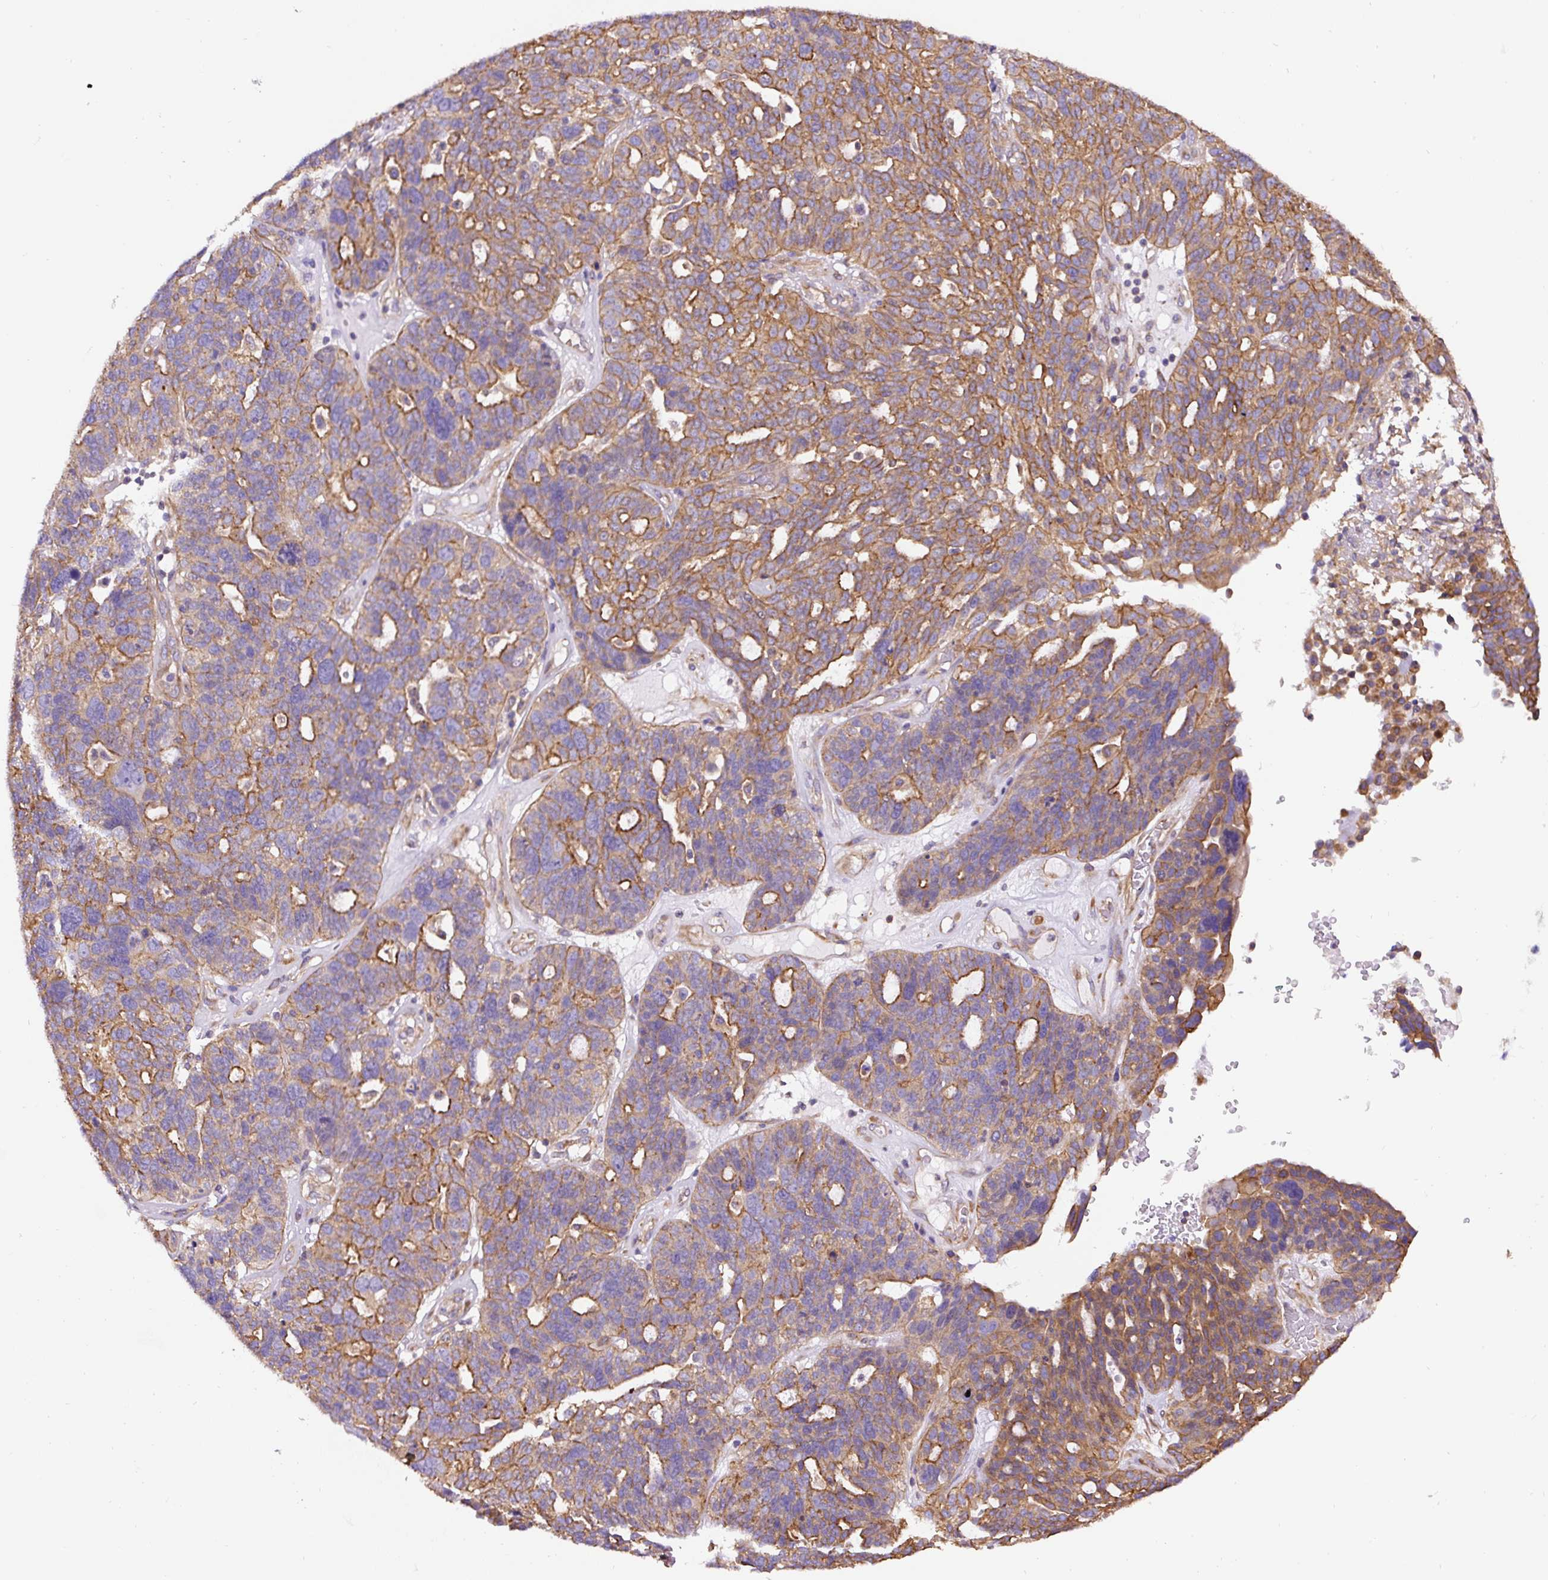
{"staining": {"intensity": "moderate", "quantity": "25%-75%", "location": "cytoplasmic/membranous"}, "tissue": "ovarian cancer", "cell_type": "Tumor cells", "image_type": "cancer", "snomed": [{"axis": "morphology", "description": "Cystadenocarcinoma, serous, NOS"}, {"axis": "topography", "description": "Ovary"}], "caption": "IHC image of human serous cystadenocarcinoma (ovarian) stained for a protein (brown), which reveals medium levels of moderate cytoplasmic/membranous staining in approximately 25%-75% of tumor cells.", "gene": "DCTN1", "patient": {"sex": "female", "age": 59}}